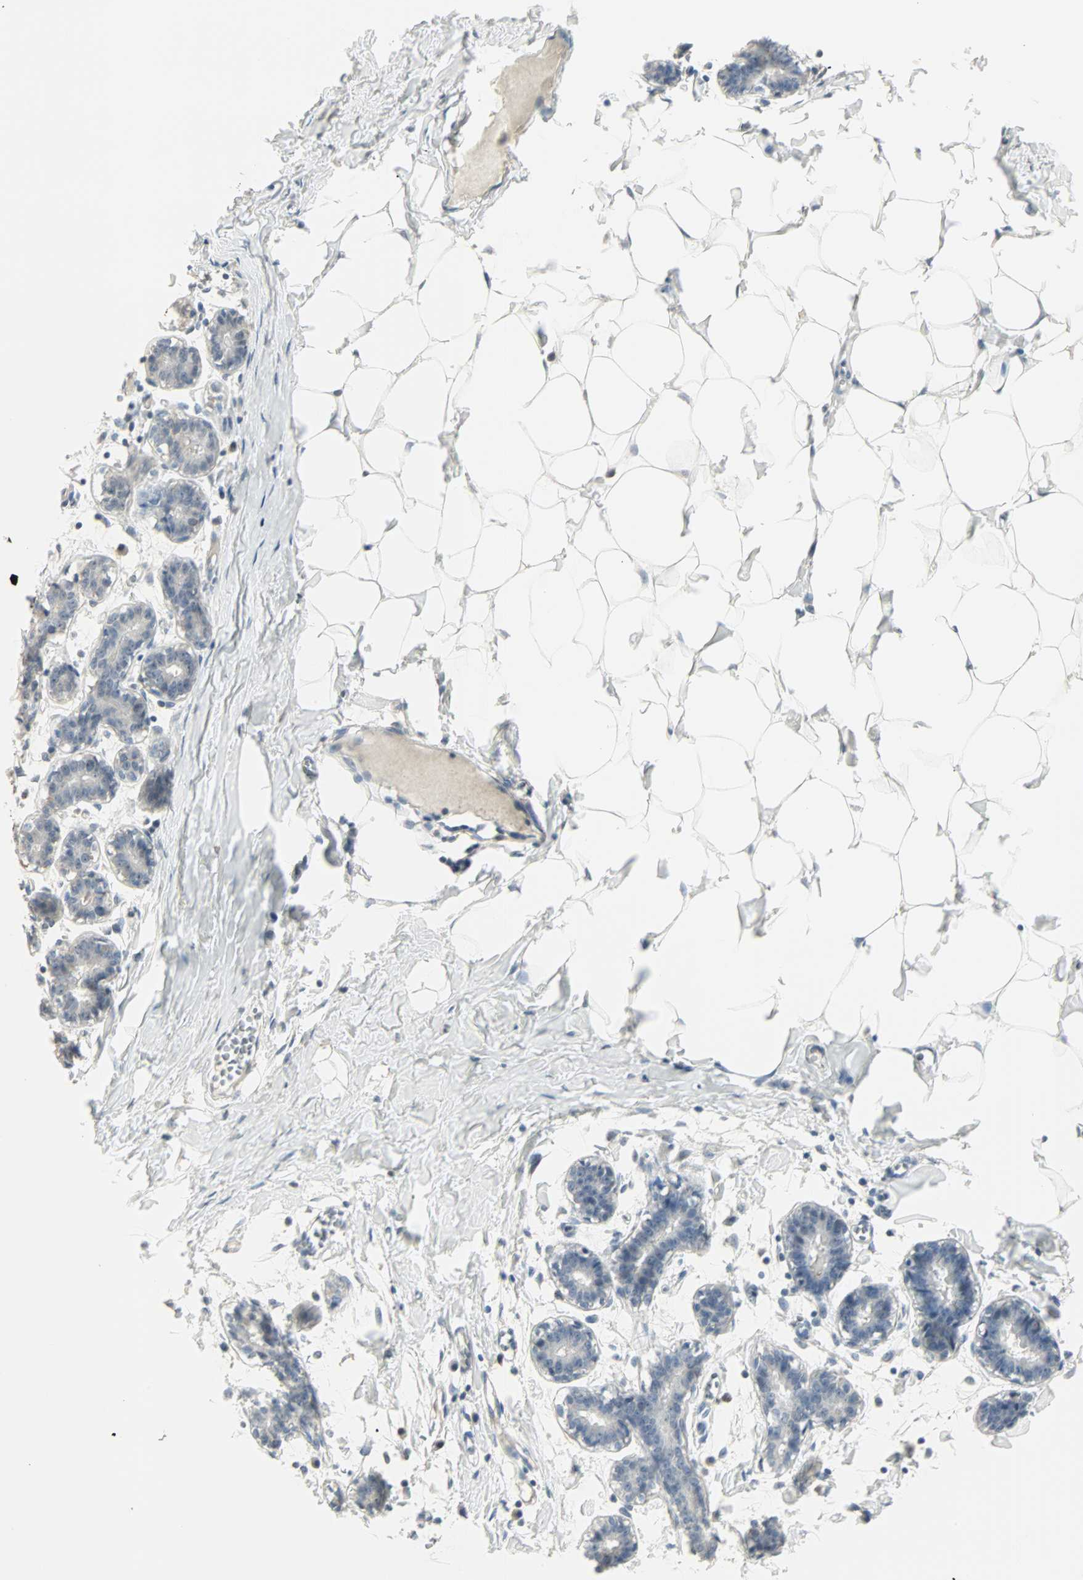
{"staining": {"intensity": "negative", "quantity": "none", "location": "none"}, "tissue": "breast", "cell_type": "Adipocytes", "image_type": "normal", "snomed": [{"axis": "morphology", "description": "Normal tissue, NOS"}, {"axis": "topography", "description": "Breast"}], "caption": "This micrograph is of benign breast stained with immunohistochemistry to label a protein in brown with the nuclei are counter-stained blue. There is no staining in adipocytes. Brightfield microscopy of immunohistochemistry (IHC) stained with DAB (3,3'-diaminobenzidine) (brown) and hematoxylin (blue), captured at high magnification.", "gene": "KDM4A", "patient": {"sex": "female", "age": 27}}